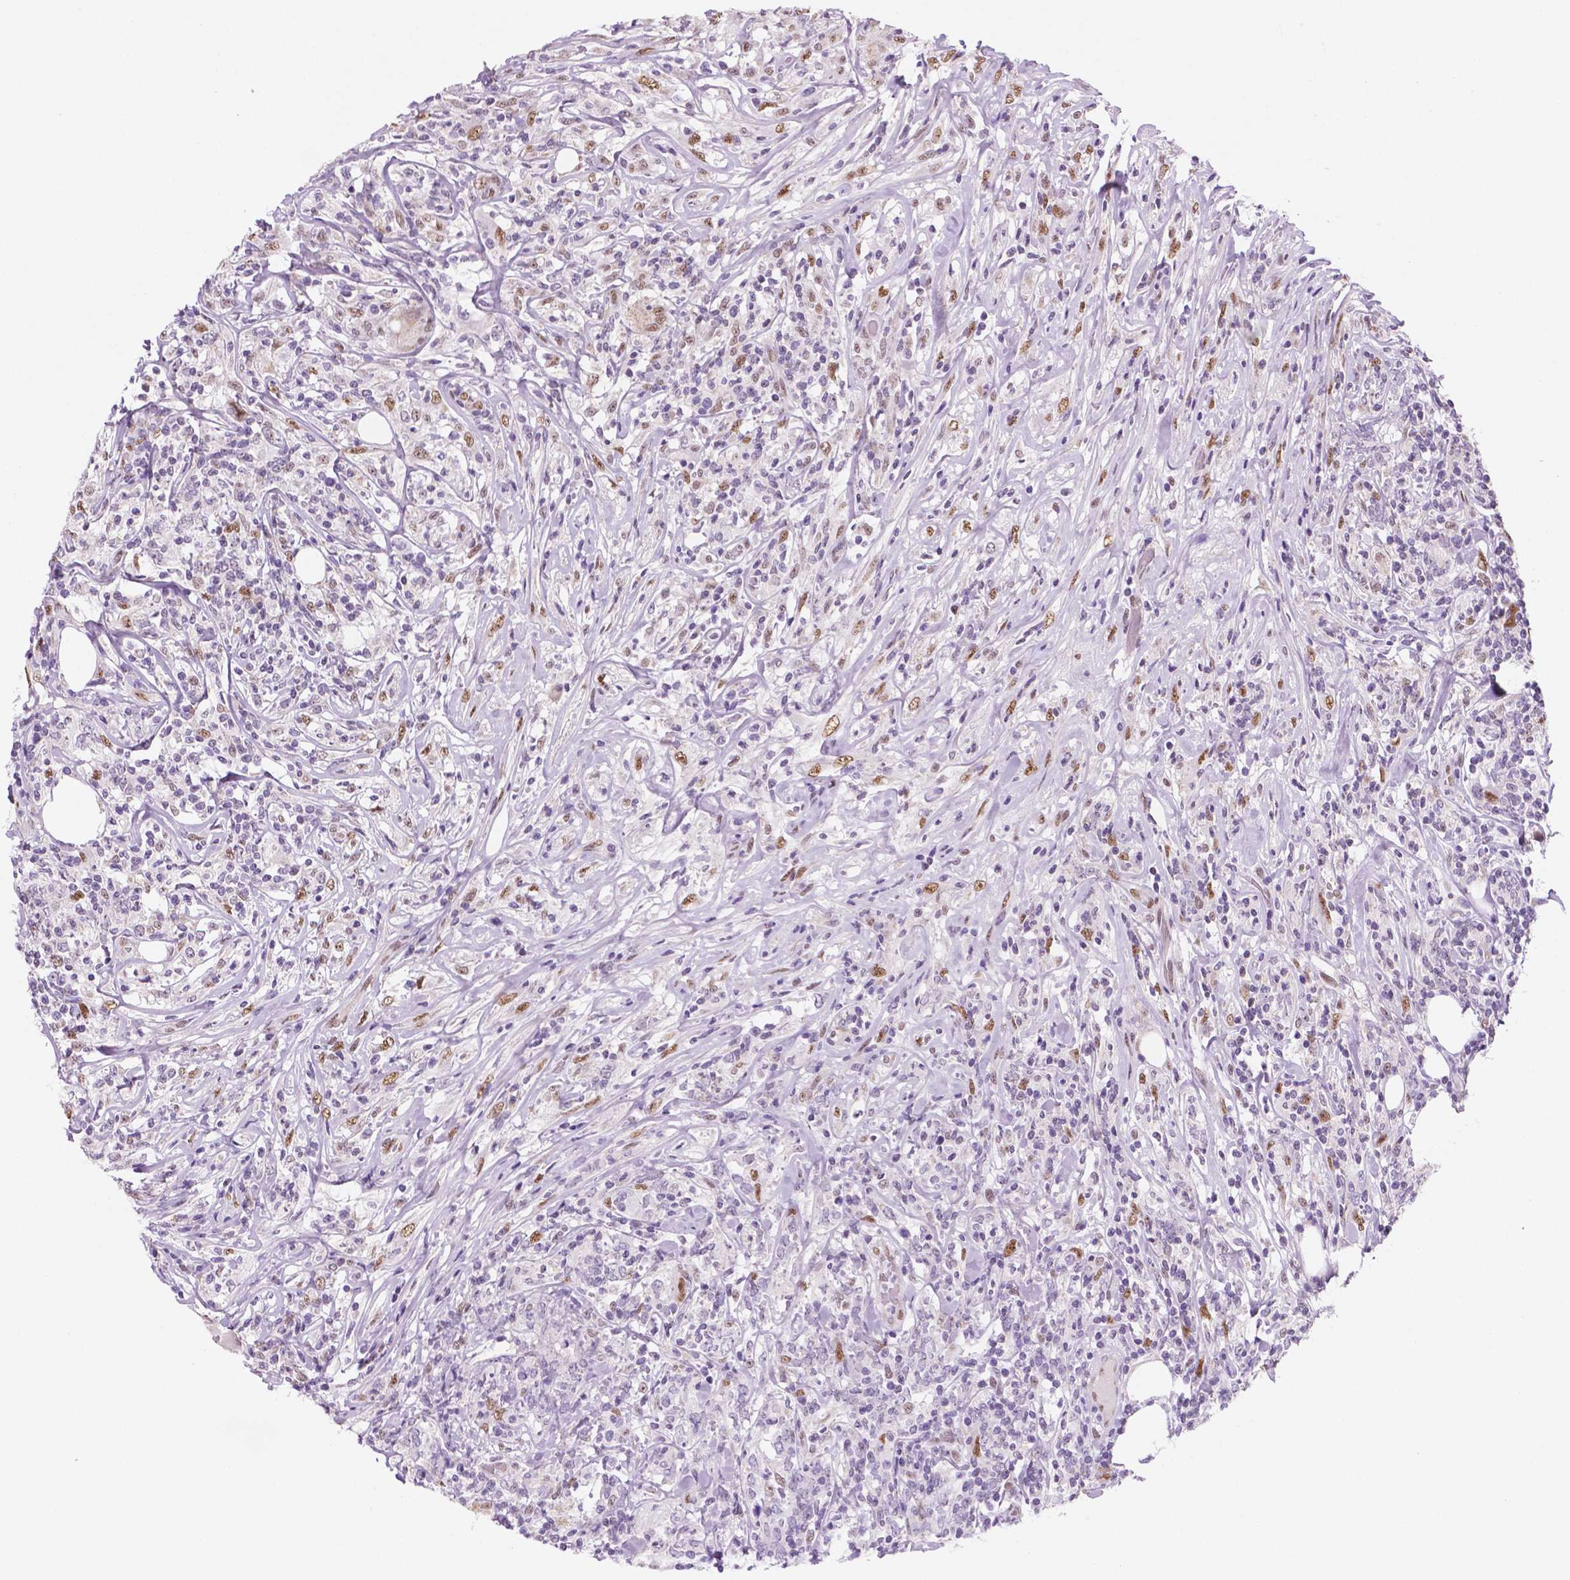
{"staining": {"intensity": "moderate", "quantity": "<25%", "location": "nuclear"}, "tissue": "lymphoma", "cell_type": "Tumor cells", "image_type": "cancer", "snomed": [{"axis": "morphology", "description": "Malignant lymphoma, non-Hodgkin's type, High grade"}, {"axis": "topography", "description": "Lymph node"}], "caption": "Tumor cells demonstrate low levels of moderate nuclear expression in approximately <25% of cells in human malignant lymphoma, non-Hodgkin's type (high-grade). The protein of interest is stained brown, and the nuclei are stained in blue (DAB (3,3'-diaminobenzidine) IHC with brightfield microscopy, high magnification).", "gene": "C18orf21", "patient": {"sex": "female", "age": 84}}